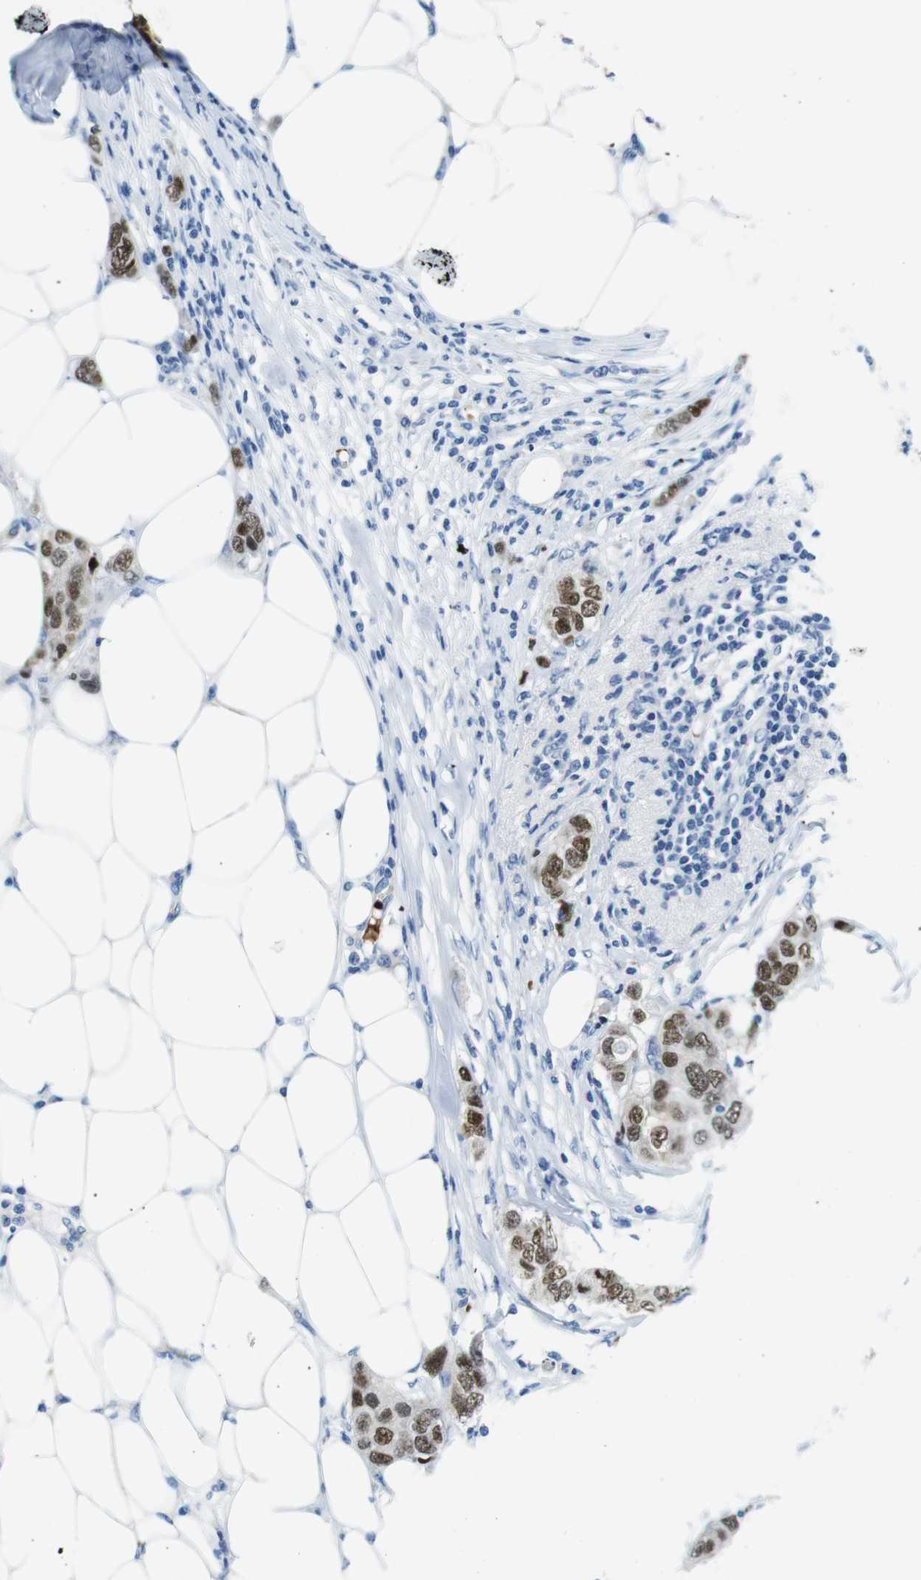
{"staining": {"intensity": "strong", "quantity": ">75%", "location": "nuclear"}, "tissue": "breast cancer", "cell_type": "Tumor cells", "image_type": "cancer", "snomed": [{"axis": "morphology", "description": "Duct carcinoma"}, {"axis": "topography", "description": "Breast"}], "caption": "An image of human breast cancer (intraductal carcinoma) stained for a protein shows strong nuclear brown staining in tumor cells. The staining was performed using DAB, with brown indicating positive protein expression. Nuclei are stained blue with hematoxylin.", "gene": "TFAP2C", "patient": {"sex": "female", "age": 50}}